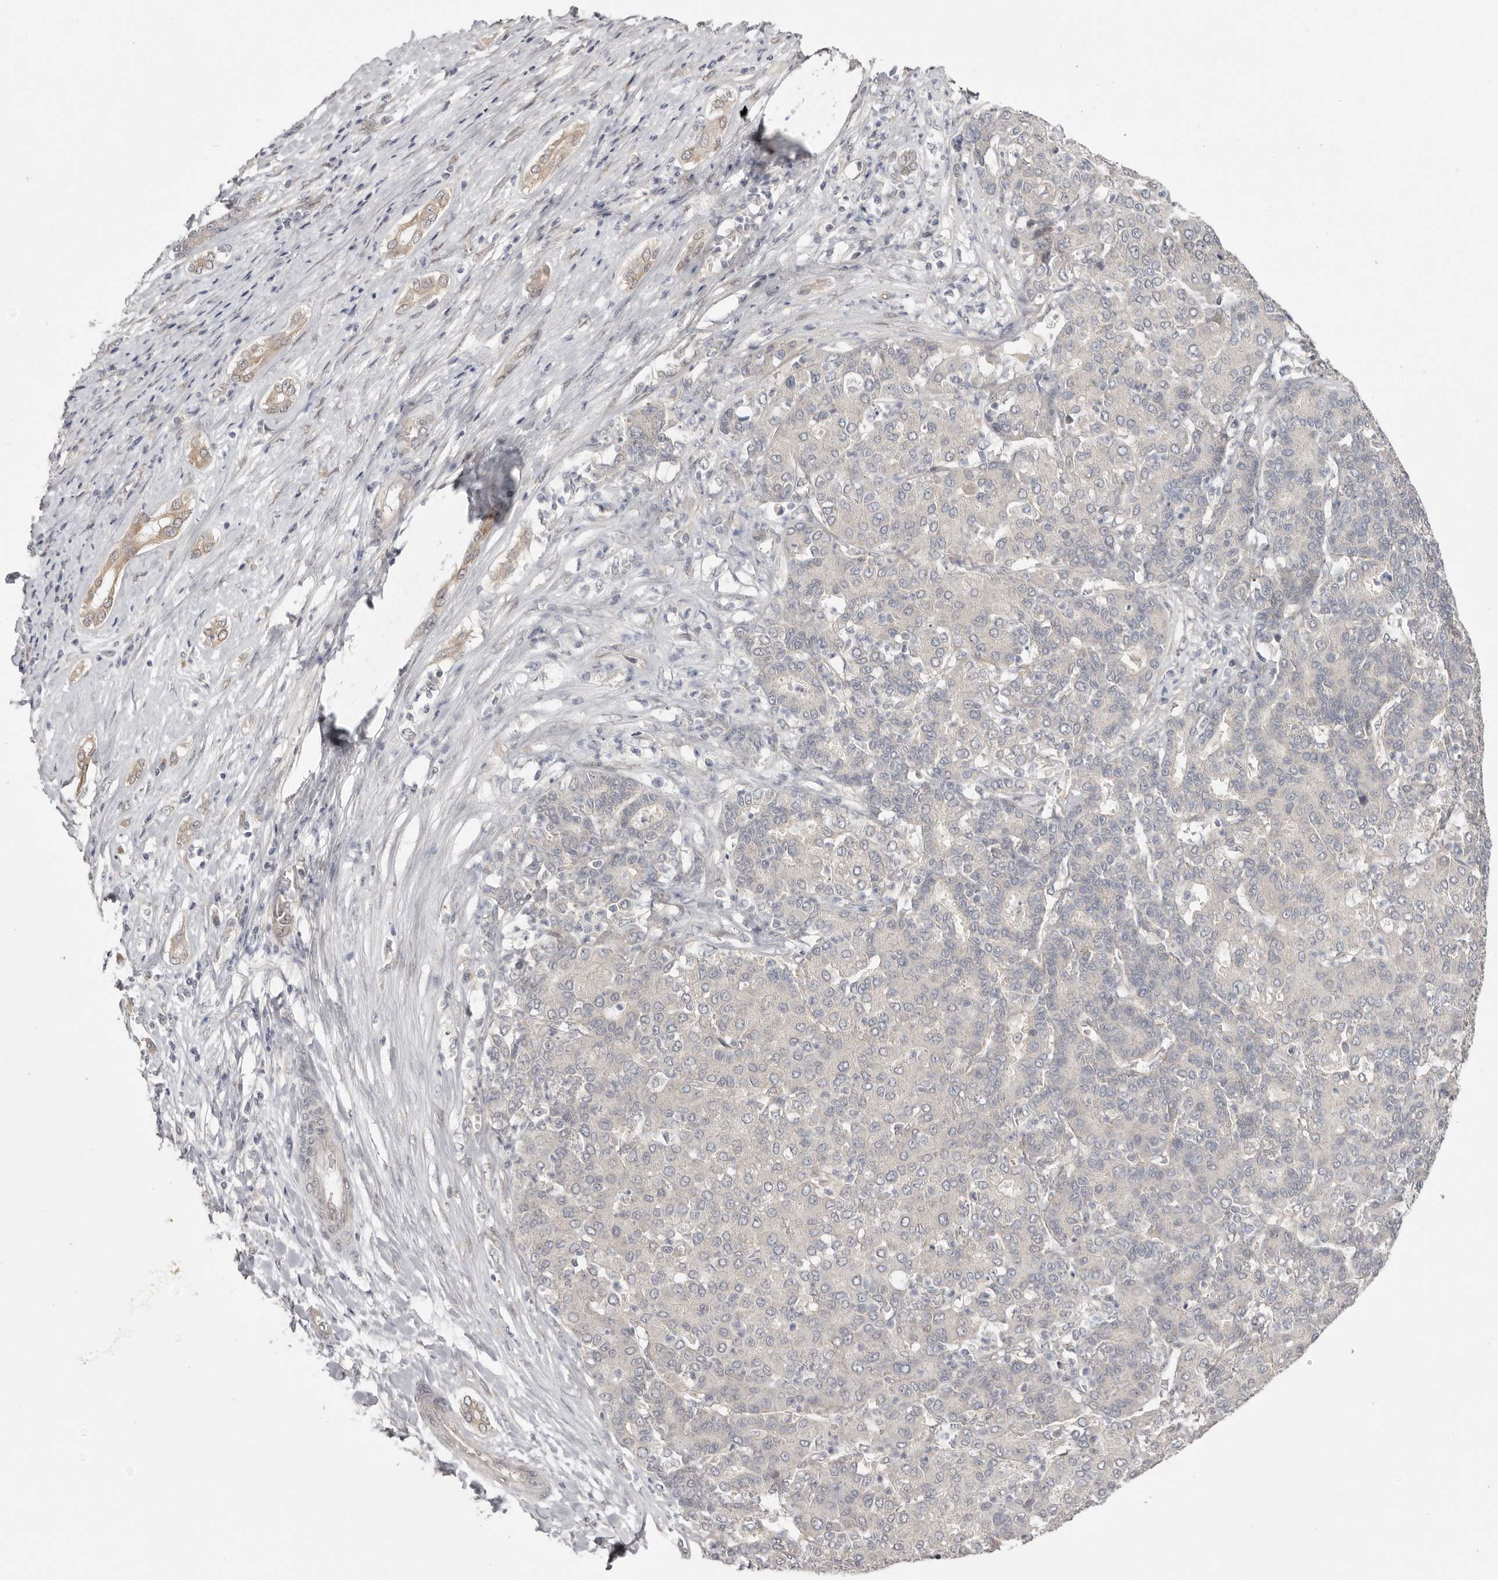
{"staining": {"intensity": "negative", "quantity": "none", "location": "none"}, "tissue": "liver cancer", "cell_type": "Tumor cells", "image_type": "cancer", "snomed": [{"axis": "morphology", "description": "Carcinoma, Hepatocellular, NOS"}, {"axis": "topography", "description": "Liver"}], "caption": "The photomicrograph demonstrates no staining of tumor cells in liver cancer (hepatocellular carcinoma).", "gene": "NSUN4", "patient": {"sex": "male", "age": 65}}